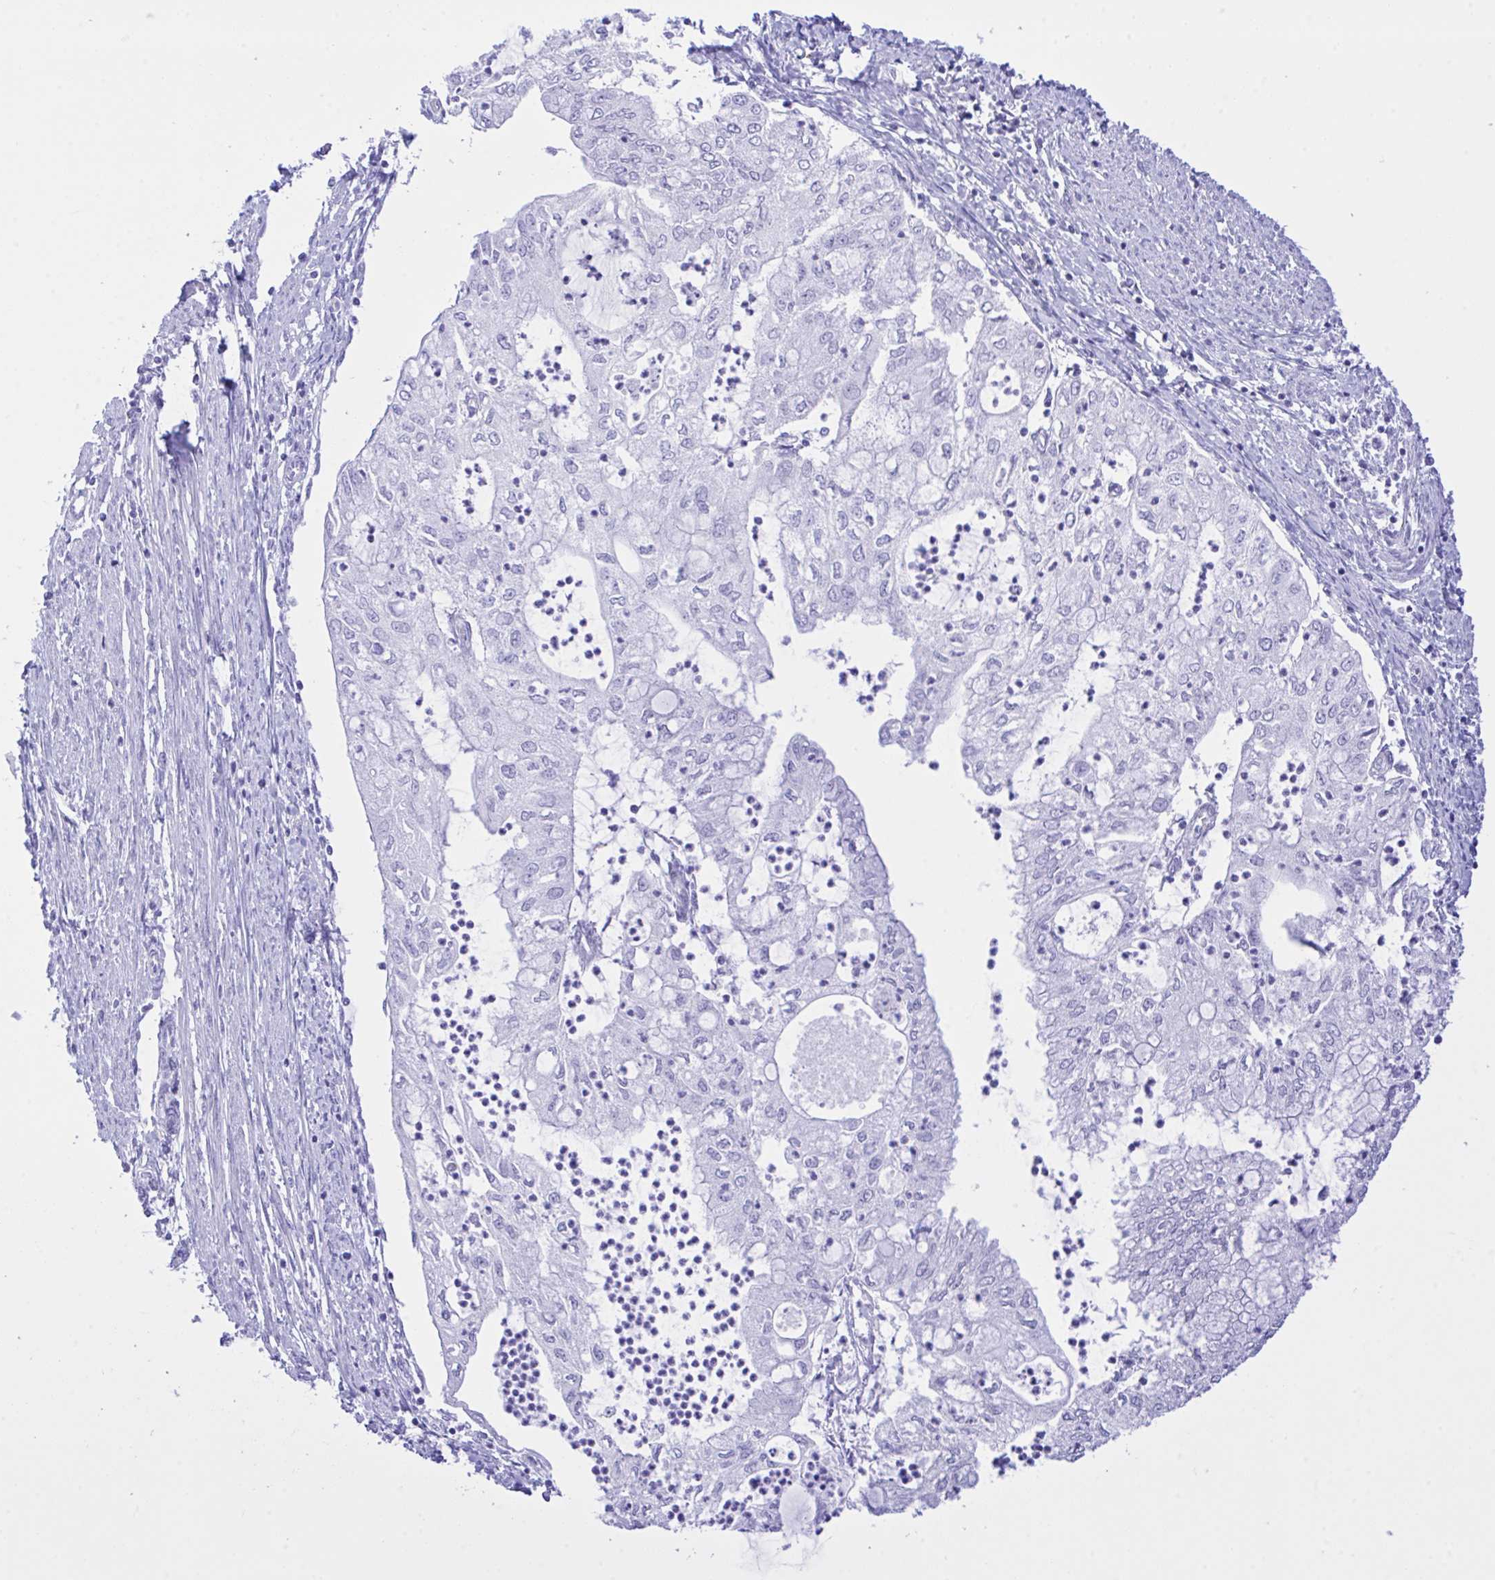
{"staining": {"intensity": "negative", "quantity": "none", "location": "none"}, "tissue": "endometrial cancer", "cell_type": "Tumor cells", "image_type": "cancer", "snomed": [{"axis": "morphology", "description": "Adenocarcinoma, NOS"}, {"axis": "topography", "description": "Endometrium"}], "caption": "There is no significant positivity in tumor cells of adenocarcinoma (endometrial).", "gene": "SELENOV", "patient": {"sex": "female", "age": 75}}